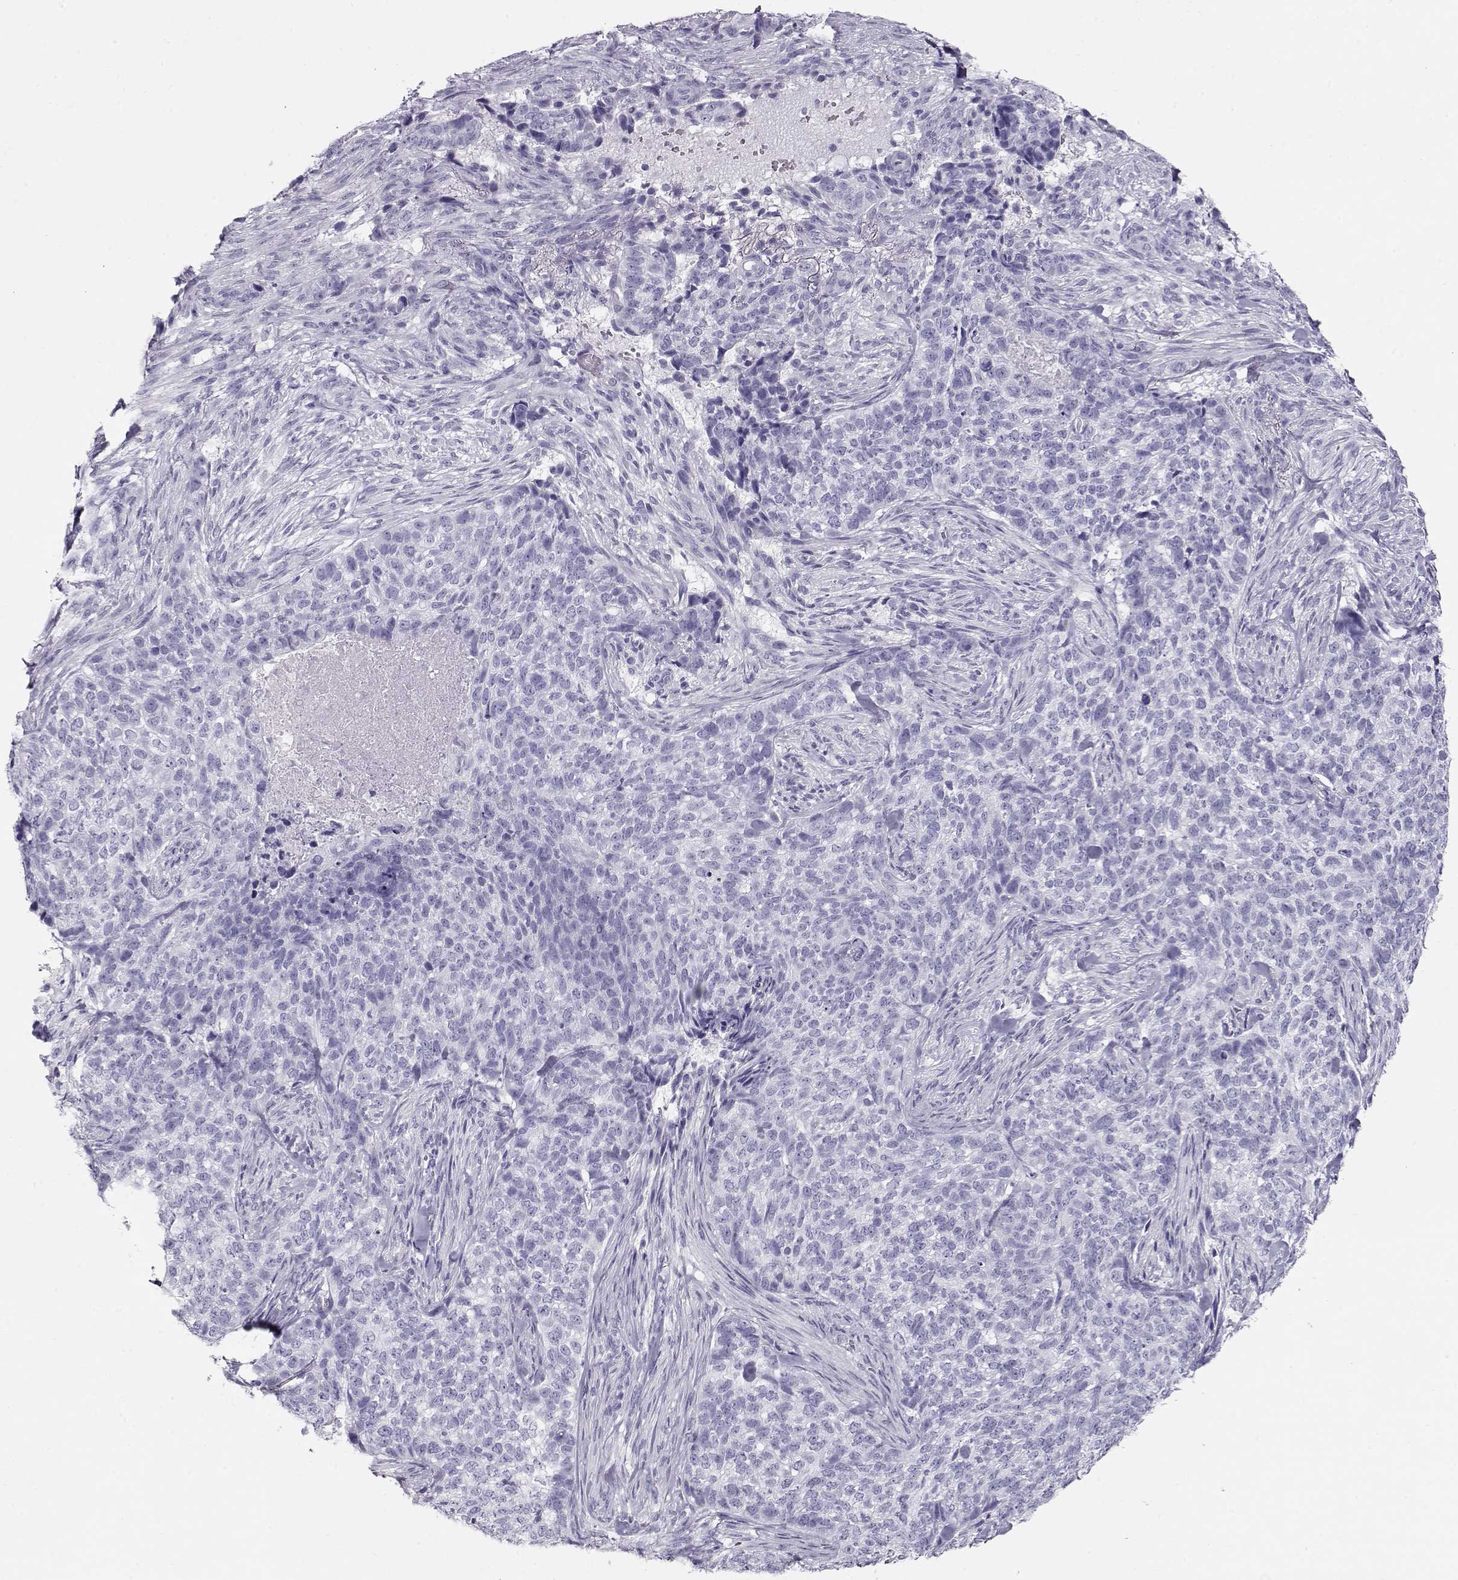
{"staining": {"intensity": "negative", "quantity": "none", "location": "none"}, "tissue": "skin cancer", "cell_type": "Tumor cells", "image_type": "cancer", "snomed": [{"axis": "morphology", "description": "Basal cell carcinoma"}, {"axis": "topography", "description": "Skin"}], "caption": "Micrograph shows no significant protein expression in tumor cells of skin cancer (basal cell carcinoma). (DAB IHC, high magnification).", "gene": "ACTN2", "patient": {"sex": "female", "age": 69}}